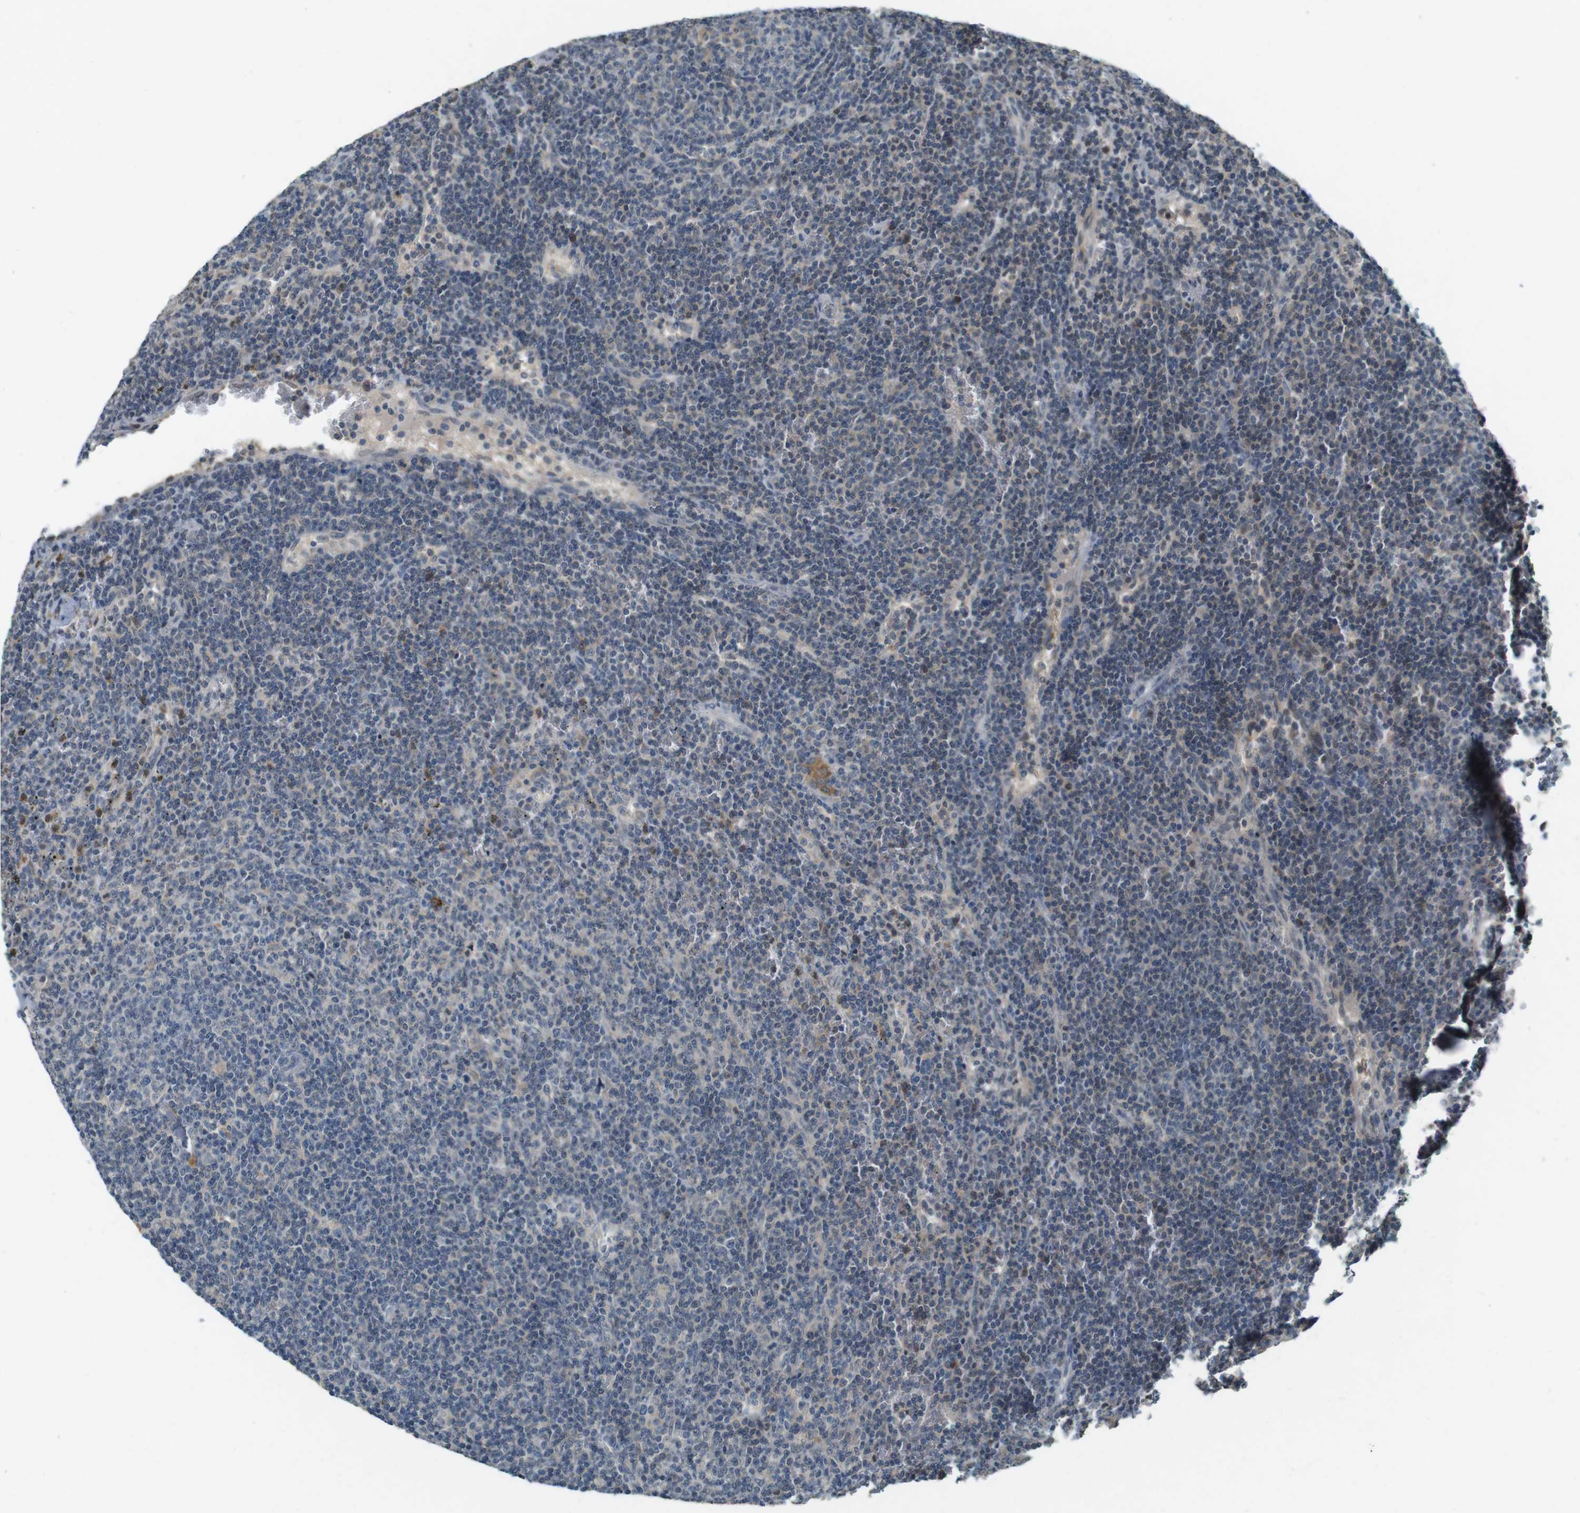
{"staining": {"intensity": "negative", "quantity": "none", "location": "none"}, "tissue": "lymphoma", "cell_type": "Tumor cells", "image_type": "cancer", "snomed": [{"axis": "morphology", "description": "Malignant lymphoma, non-Hodgkin's type, Low grade"}, {"axis": "topography", "description": "Spleen"}], "caption": "The photomicrograph demonstrates no staining of tumor cells in malignant lymphoma, non-Hodgkin's type (low-grade). (DAB (3,3'-diaminobenzidine) IHC visualized using brightfield microscopy, high magnification).", "gene": "CDK14", "patient": {"sex": "female", "age": 50}}